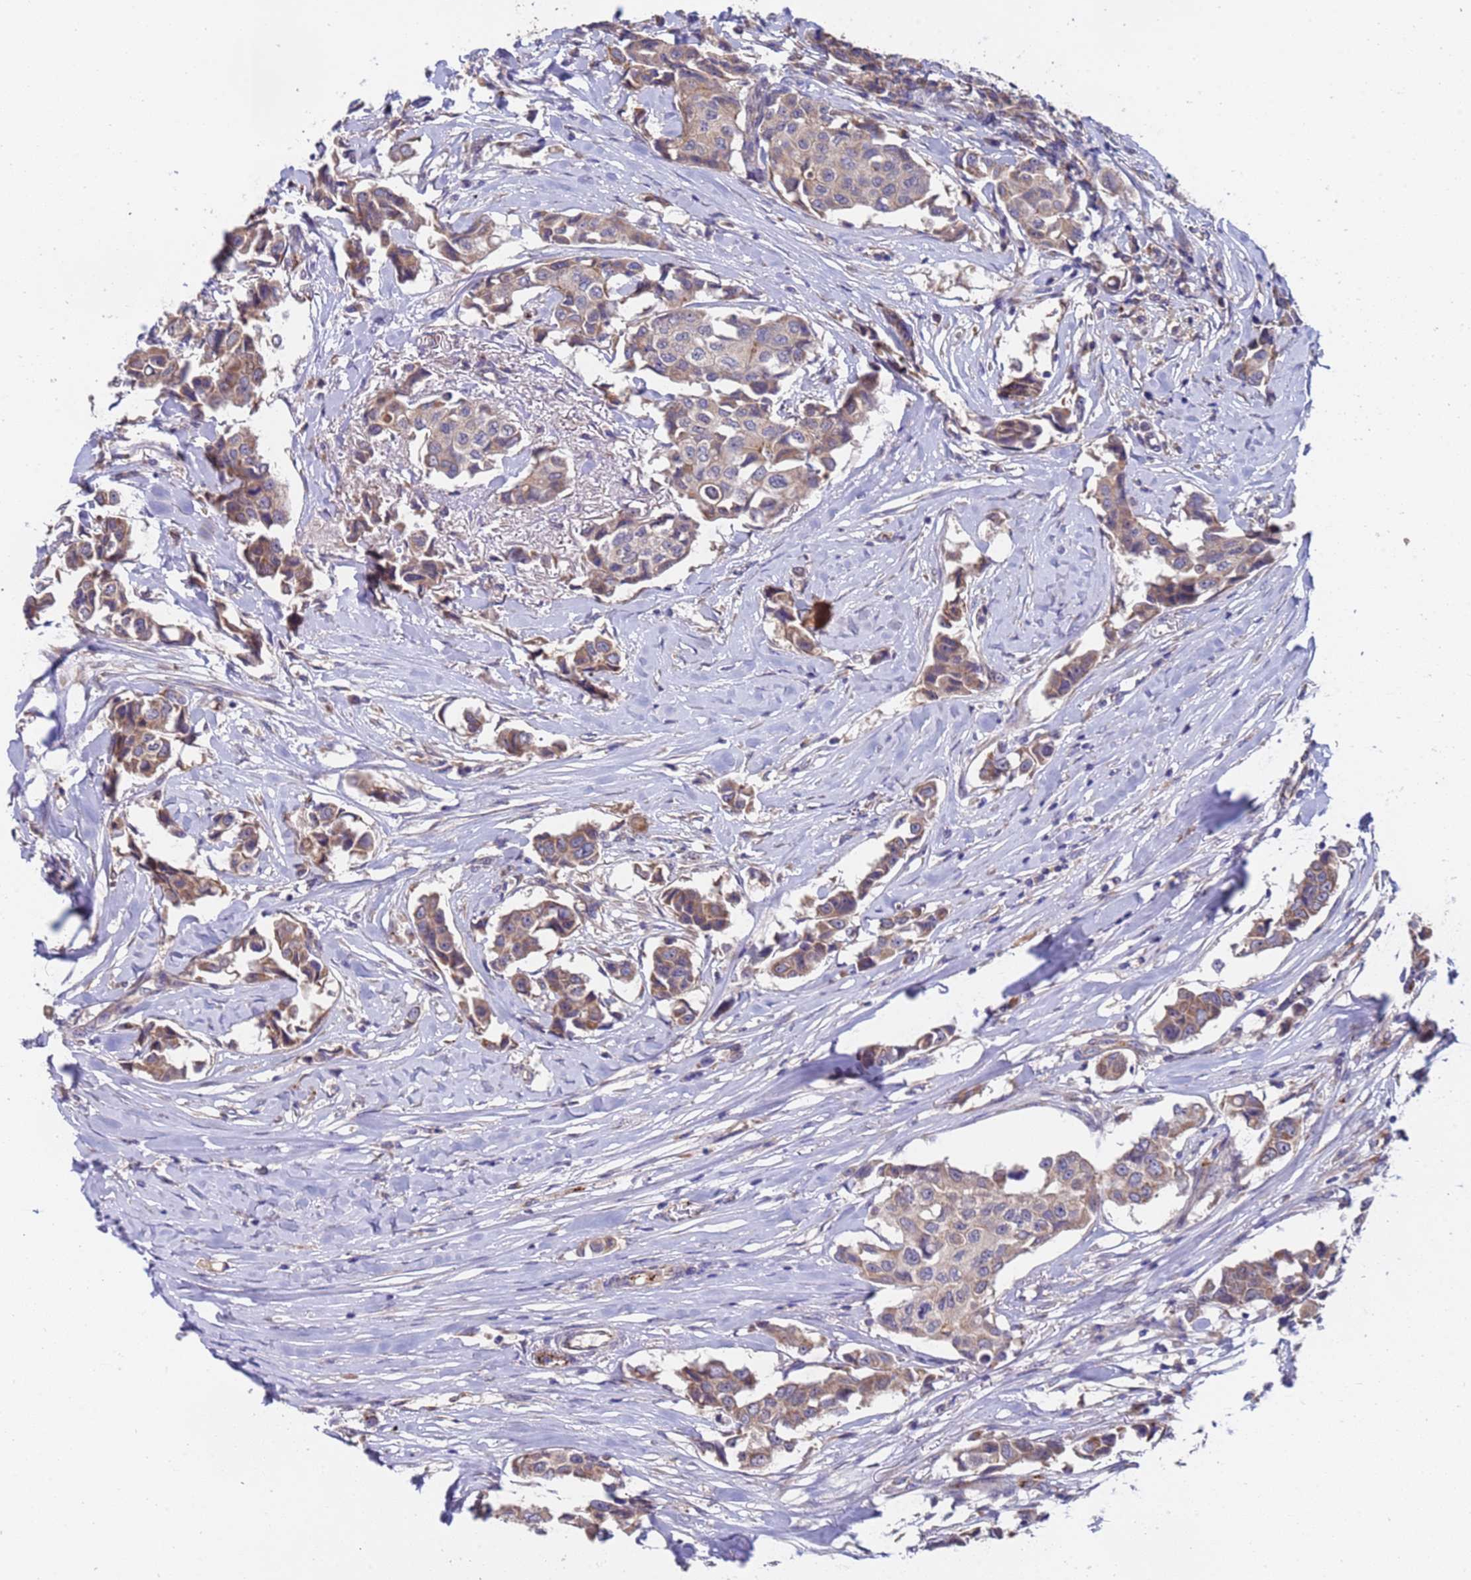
{"staining": {"intensity": "moderate", "quantity": "25%-75%", "location": "cytoplasmic/membranous"}, "tissue": "breast cancer", "cell_type": "Tumor cells", "image_type": "cancer", "snomed": [{"axis": "morphology", "description": "Duct carcinoma"}, {"axis": "topography", "description": "Breast"}], "caption": "IHC staining of breast intraductal carcinoma, which displays medium levels of moderate cytoplasmic/membranous staining in approximately 25%-75% of tumor cells indicating moderate cytoplasmic/membranous protein expression. The staining was performed using DAB (3,3'-diaminobenzidine) (brown) for protein detection and nuclei were counterstained in hematoxylin (blue).", "gene": "ZNF248", "patient": {"sex": "female", "age": 80}}